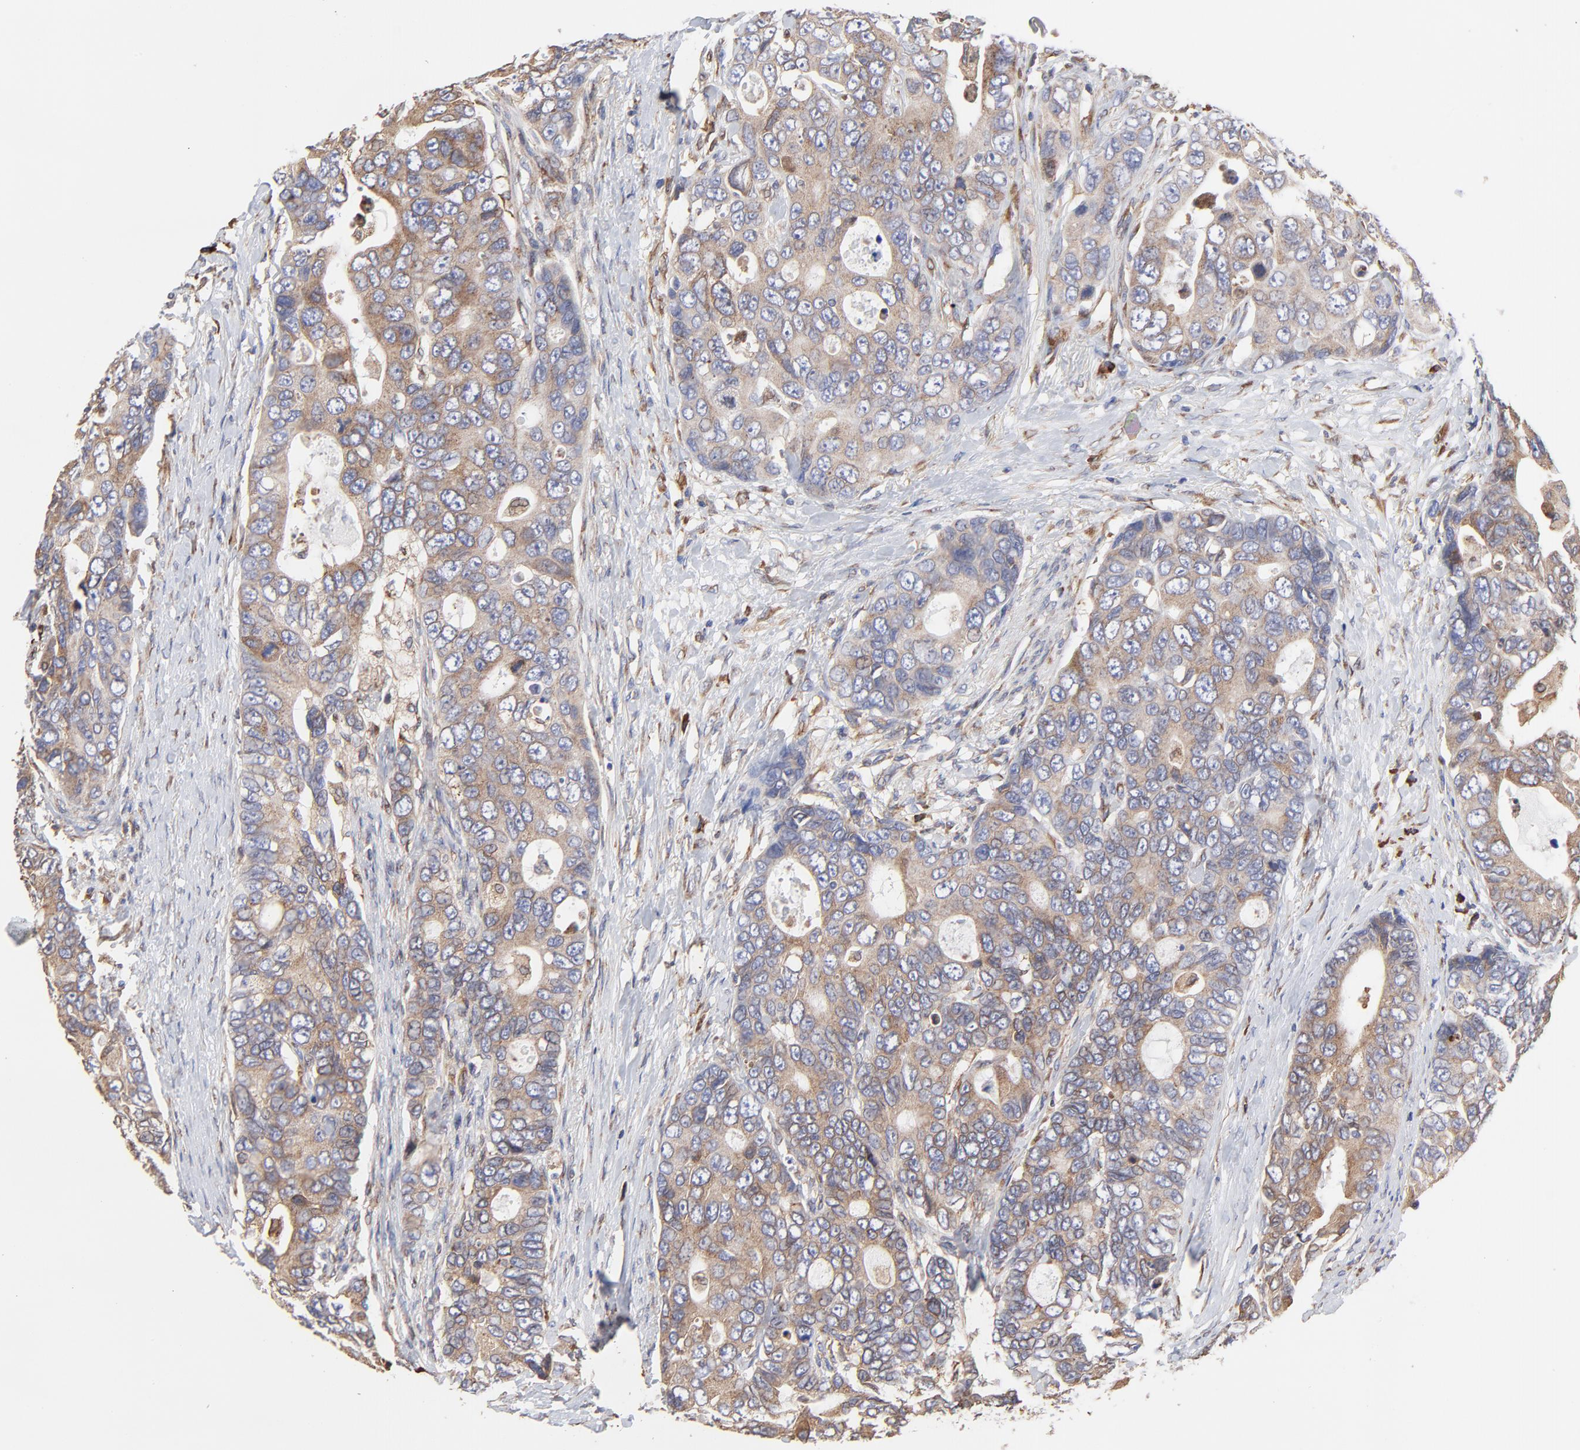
{"staining": {"intensity": "weak", "quantity": ">75%", "location": "cytoplasmic/membranous"}, "tissue": "colorectal cancer", "cell_type": "Tumor cells", "image_type": "cancer", "snomed": [{"axis": "morphology", "description": "Adenocarcinoma, NOS"}, {"axis": "topography", "description": "Rectum"}], "caption": "A photomicrograph showing weak cytoplasmic/membranous expression in about >75% of tumor cells in colorectal cancer, as visualized by brown immunohistochemical staining.", "gene": "LMAN1", "patient": {"sex": "female", "age": 67}}